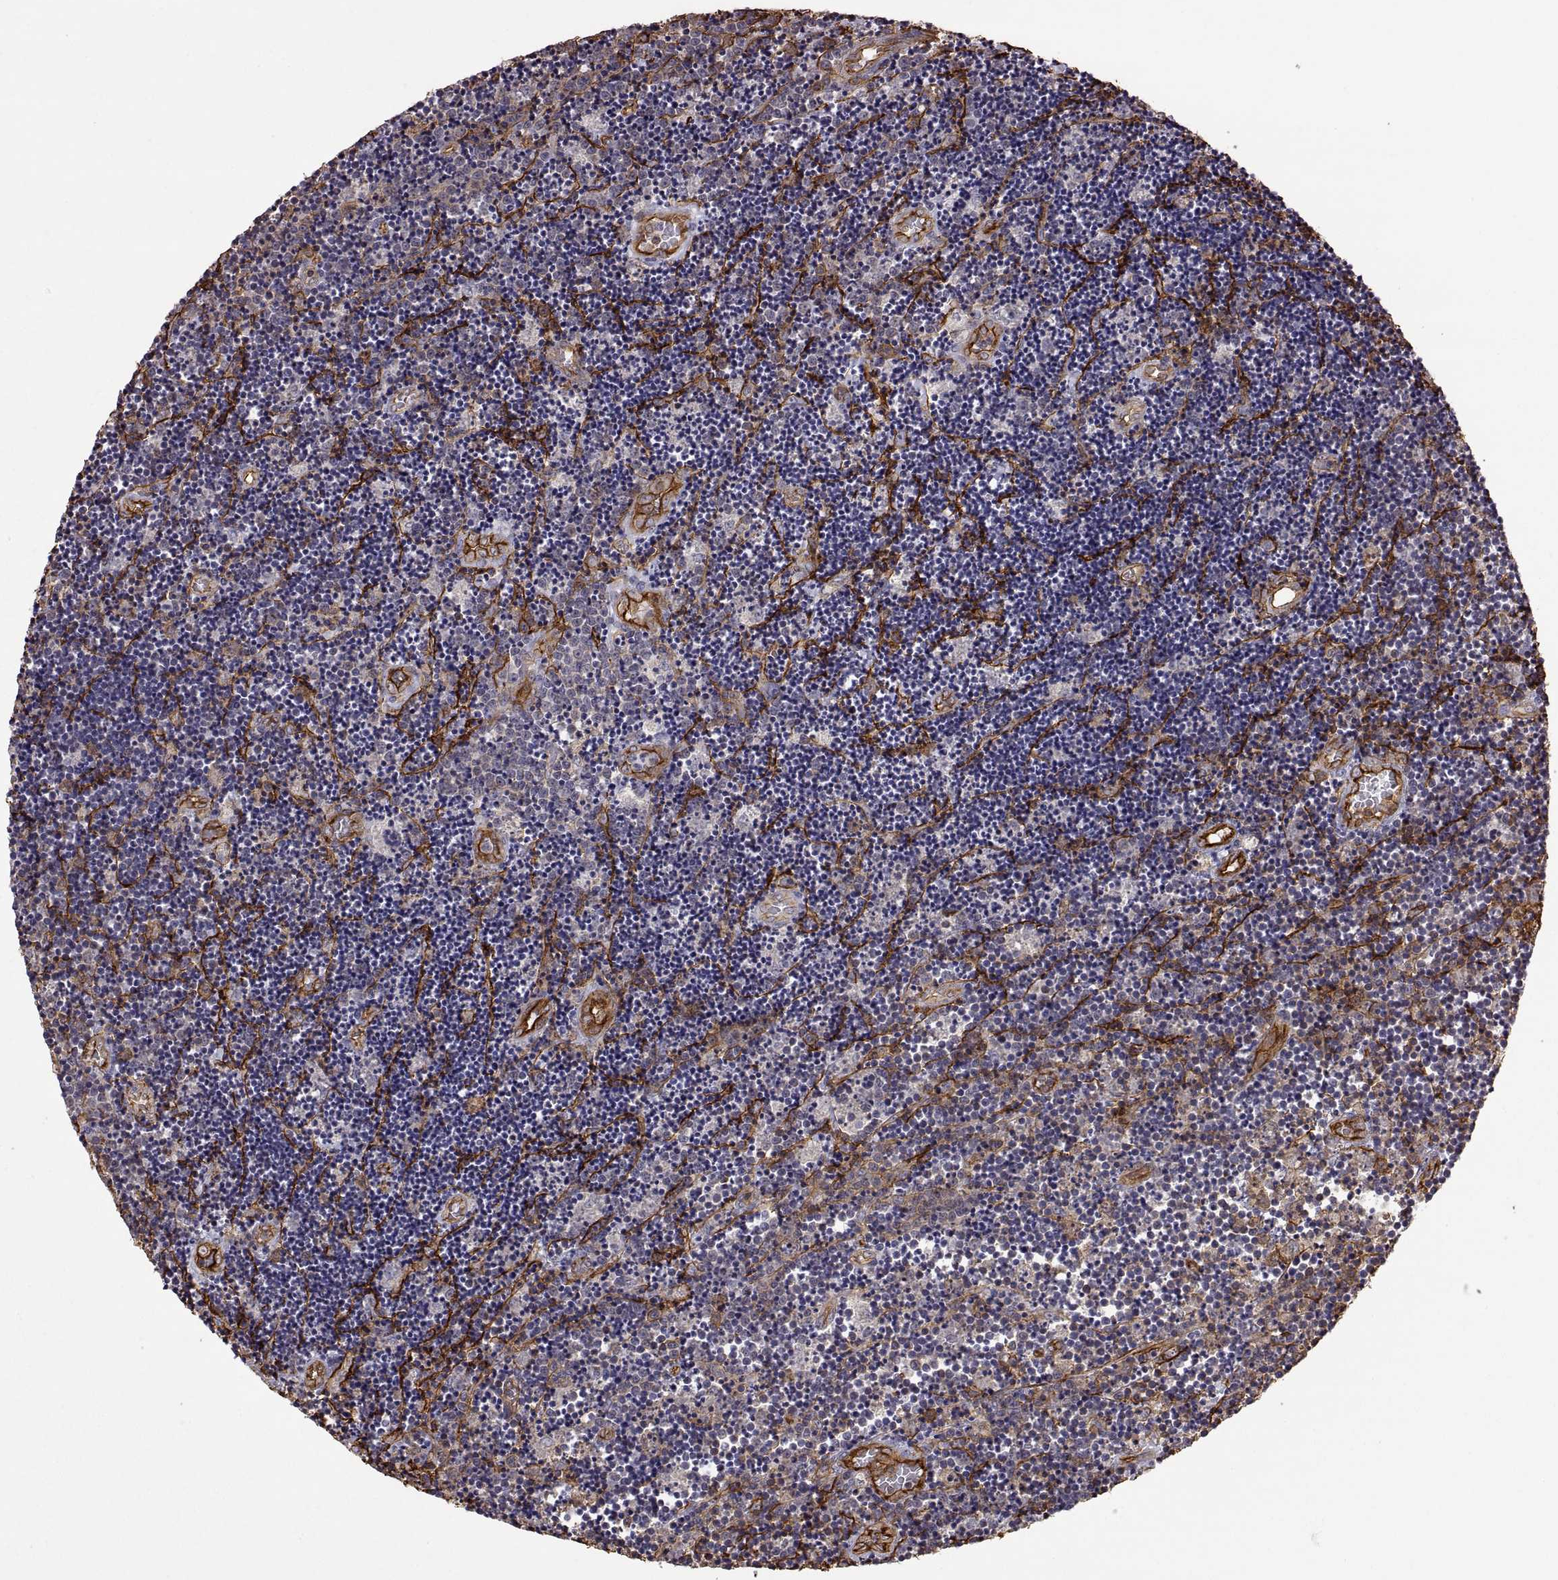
{"staining": {"intensity": "negative", "quantity": "none", "location": "none"}, "tissue": "lymphoma", "cell_type": "Tumor cells", "image_type": "cancer", "snomed": [{"axis": "morphology", "description": "Malignant lymphoma, non-Hodgkin's type, Low grade"}, {"axis": "topography", "description": "Brain"}], "caption": "Image shows no protein staining in tumor cells of lymphoma tissue.", "gene": "S100A10", "patient": {"sex": "female", "age": 66}}